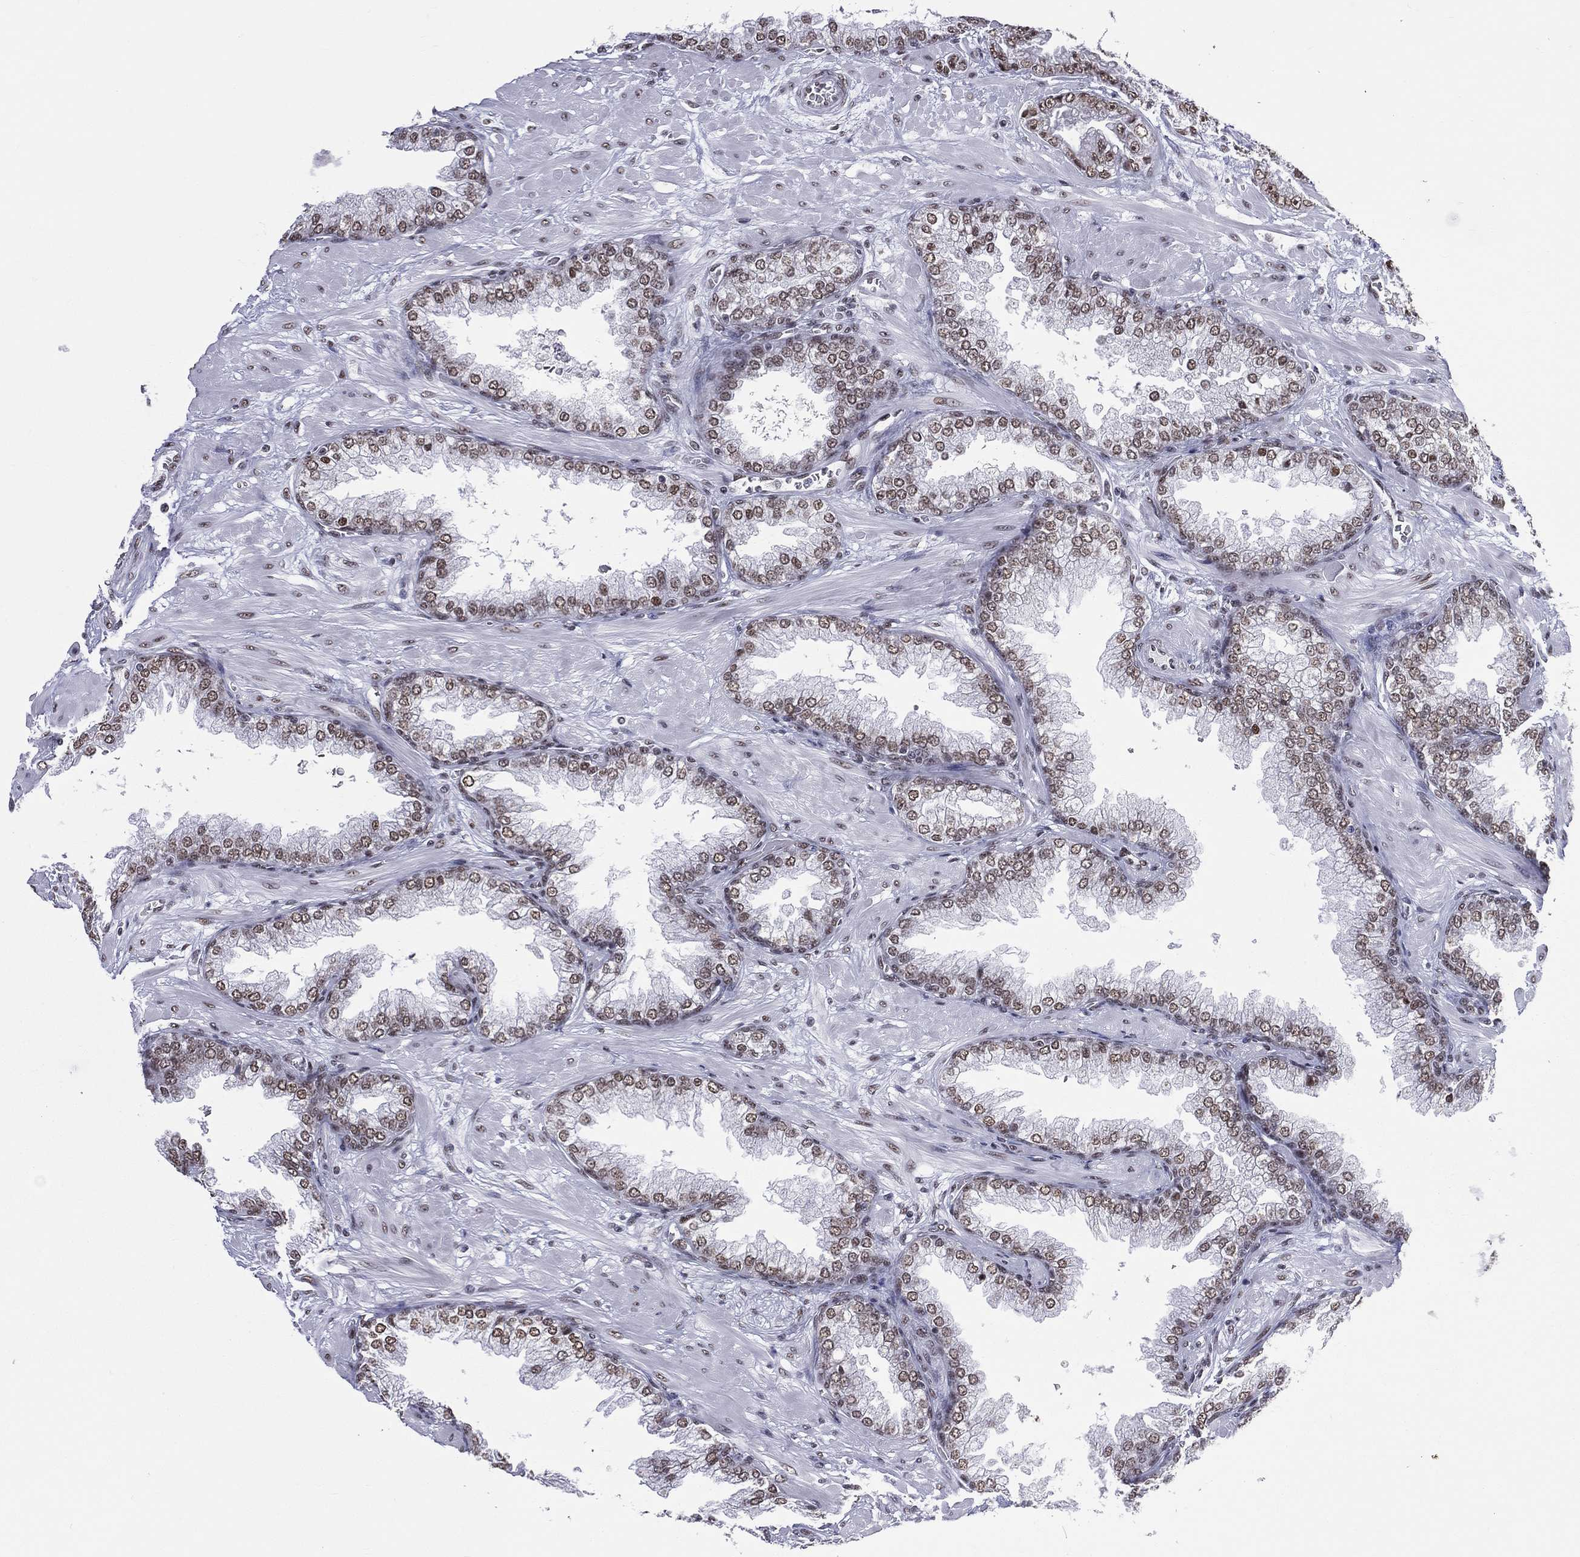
{"staining": {"intensity": "strong", "quantity": "25%-75%", "location": "nuclear"}, "tissue": "prostate cancer", "cell_type": "Tumor cells", "image_type": "cancer", "snomed": [{"axis": "morphology", "description": "Adenocarcinoma, Low grade"}, {"axis": "topography", "description": "Prostate"}], "caption": "Tumor cells exhibit strong nuclear positivity in approximately 25%-75% of cells in prostate cancer (low-grade adenocarcinoma).", "gene": "ZNF7", "patient": {"sex": "male", "age": 57}}